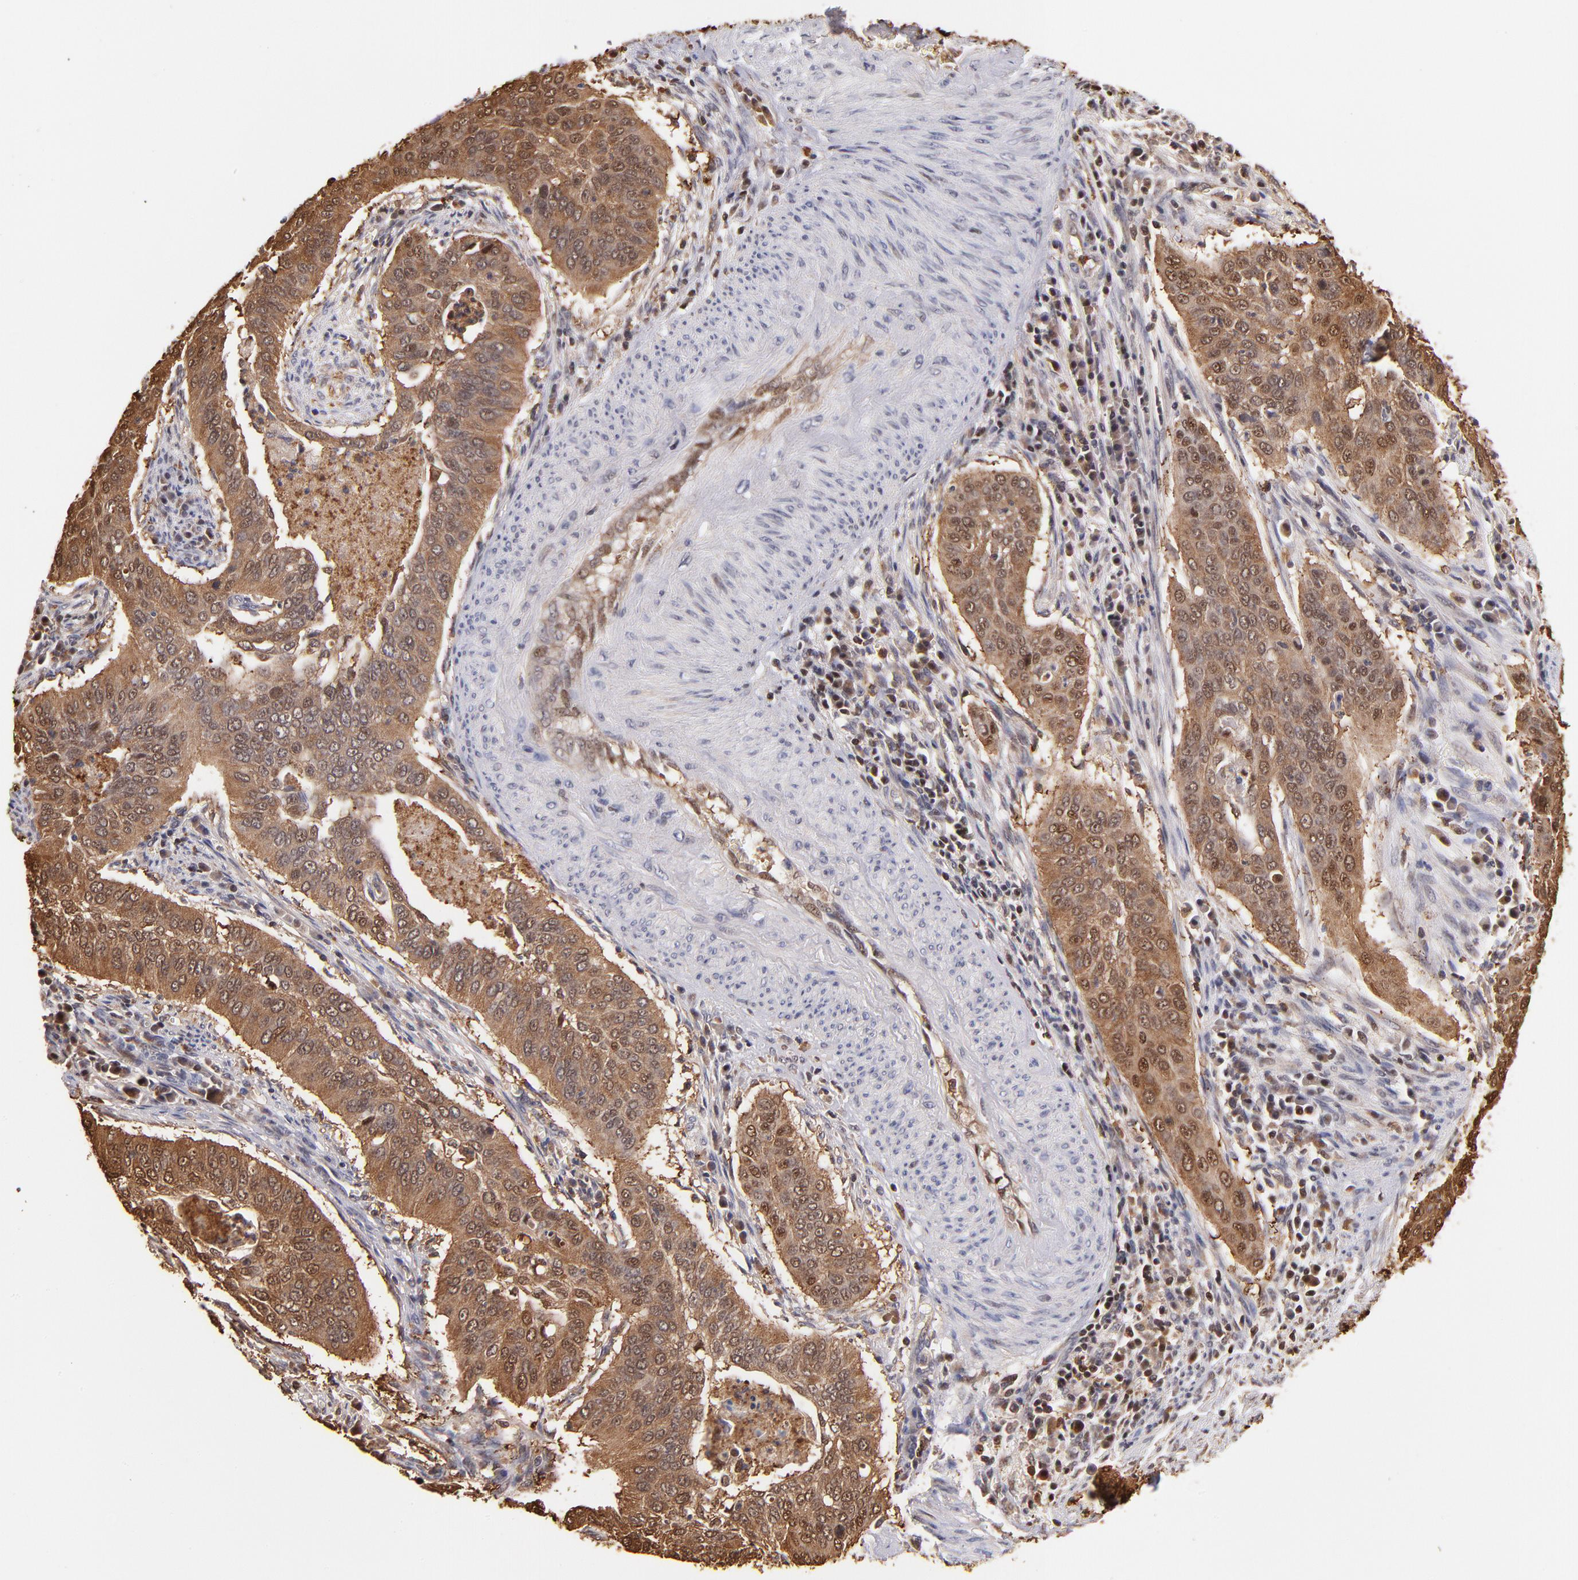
{"staining": {"intensity": "moderate", "quantity": ">75%", "location": "cytoplasmic/membranous"}, "tissue": "cervical cancer", "cell_type": "Tumor cells", "image_type": "cancer", "snomed": [{"axis": "morphology", "description": "Squamous cell carcinoma, NOS"}, {"axis": "topography", "description": "Cervix"}], "caption": "Moderate cytoplasmic/membranous staining is appreciated in about >75% of tumor cells in cervical cancer. Immunohistochemistry (ihc) stains the protein in brown and the nuclei are stained blue.", "gene": "YWHAB", "patient": {"sex": "female", "age": 39}}